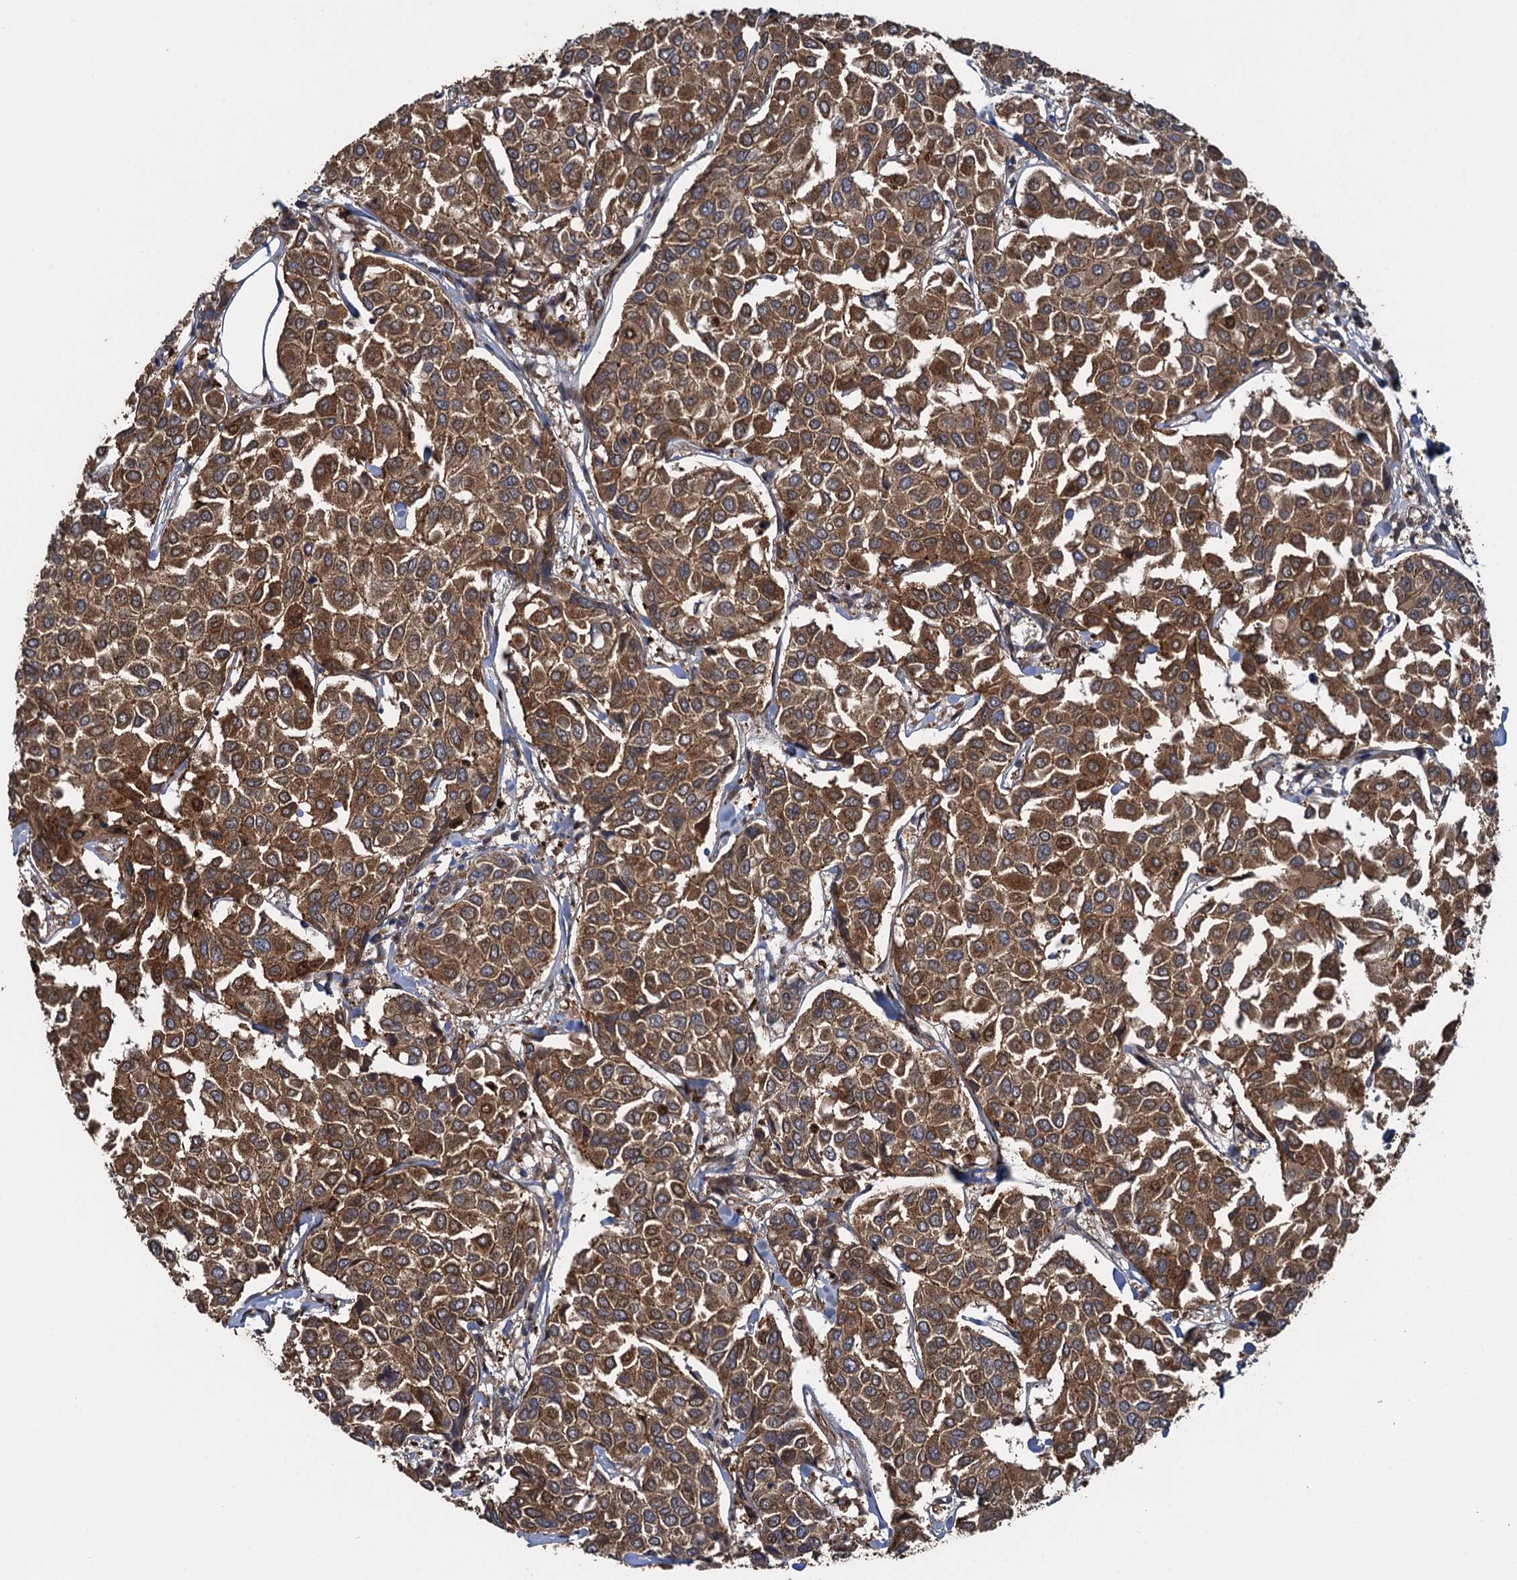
{"staining": {"intensity": "strong", "quantity": ">75%", "location": "cytoplasmic/membranous"}, "tissue": "breast cancer", "cell_type": "Tumor cells", "image_type": "cancer", "snomed": [{"axis": "morphology", "description": "Duct carcinoma"}, {"axis": "topography", "description": "Breast"}], "caption": "This image reveals IHC staining of human intraductal carcinoma (breast), with high strong cytoplasmic/membranous staining in about >75% of tumor cells.", "gene": "RHOBTB1", "patient": {"sex": "female", "age": 55}}